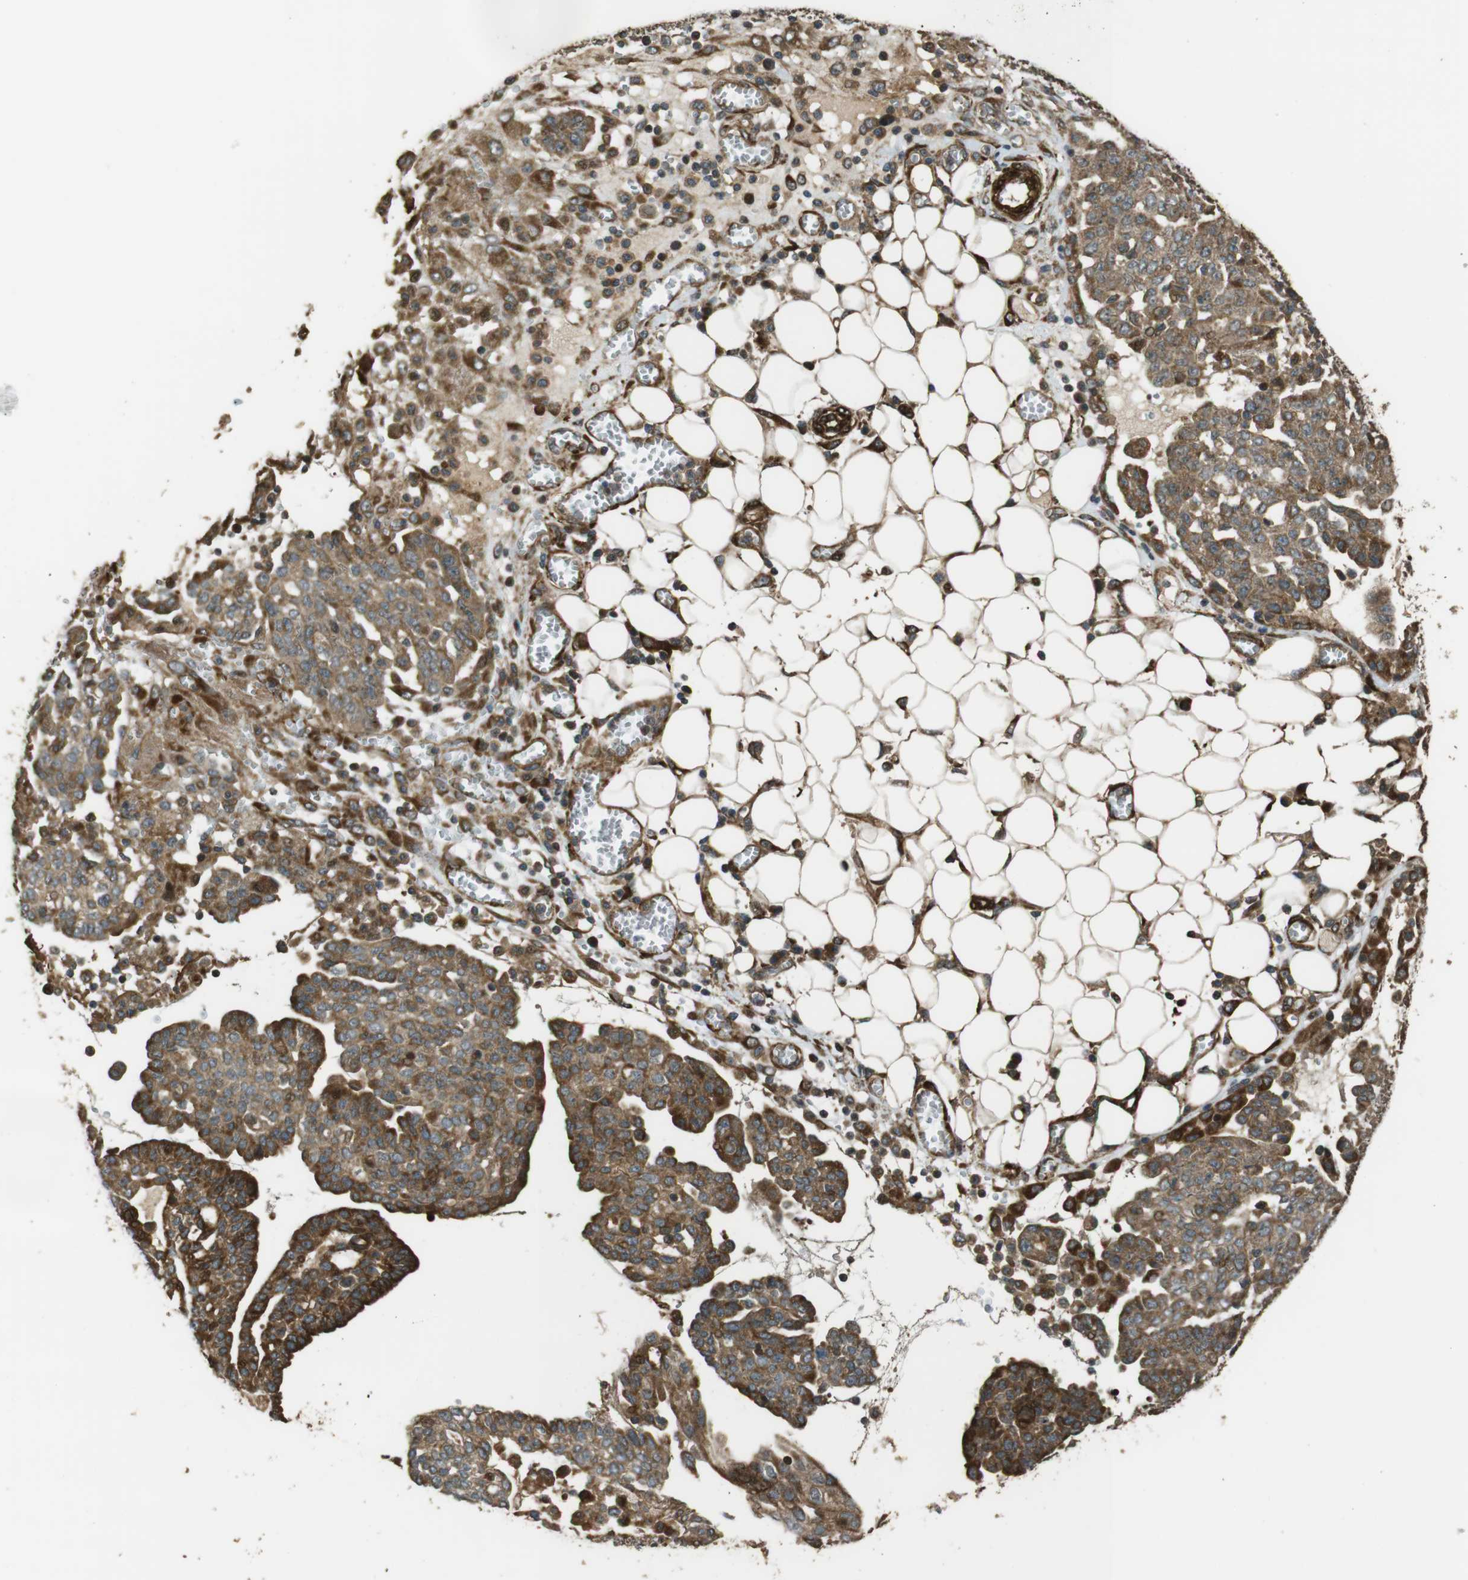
{"staining": {"intensity": "moderate", "quantity": "25%-75%", "location": "cytoplasmic/membranous,nuclear"}, "tissue": "ovarian cancer", "cell_type": "Tumor cells", "image_type": "cancer", "snomed": [{"axis": "morphology", "description": "Cystadenocarcinoma, serous, NOS"}, {"axis": "topography", "description": "Soft tissue"}, {"axis": "topography", "description": "Ovary"}], "caption": "Brown immunohistochemical staining in ovarian serous cystadenocarcinoma demonstrates moderate cytoplasmic/membranous and nuclear staining in approximately 25%-75% of tumor cells. (IHC, brightfield microscopy, high magnification).", "gene": "MSRB3", "patient": {"sex": "female", "age": 57}}